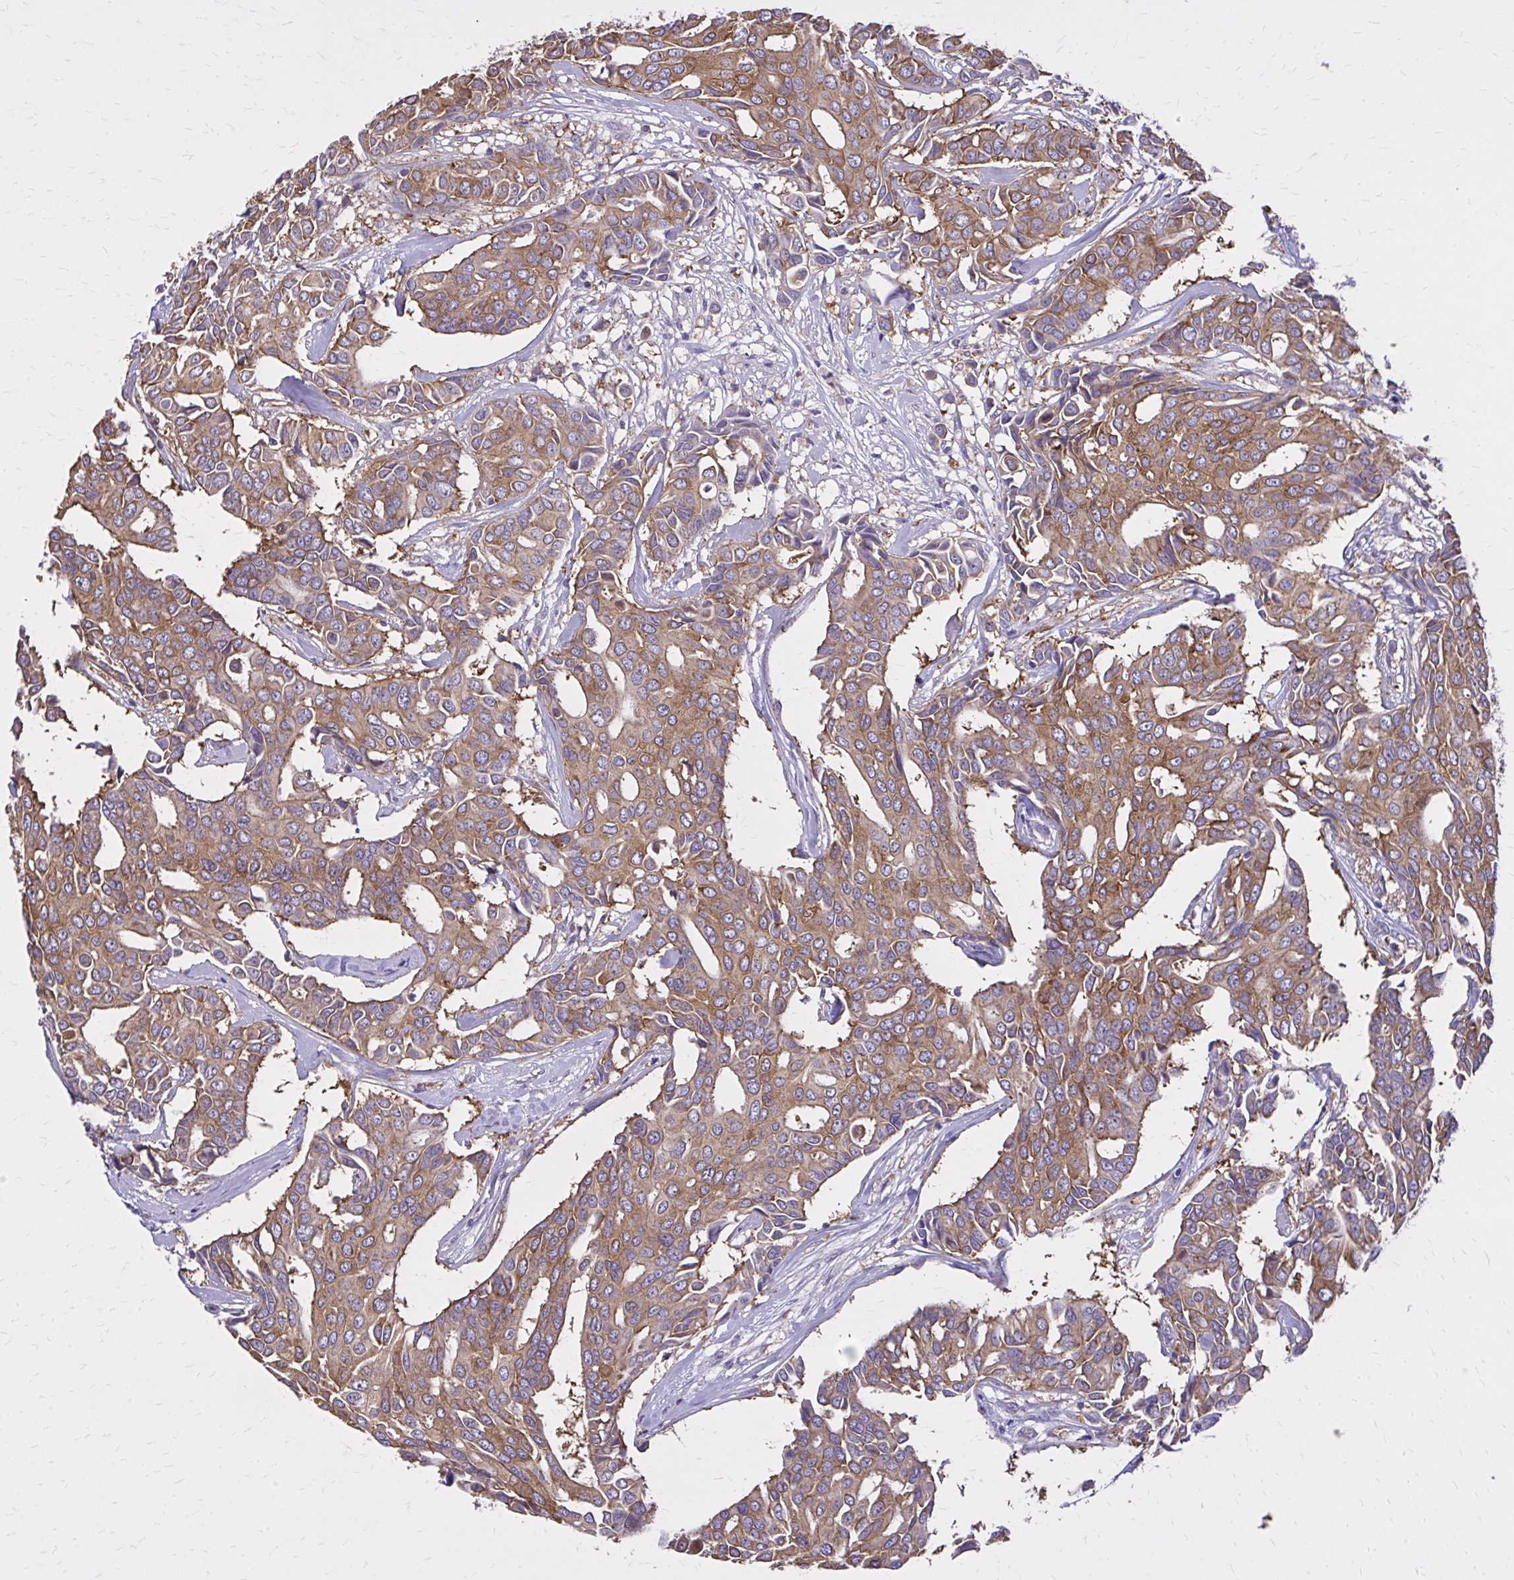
{"staining": {"intensity": "moderate", "quantity": ">75%", "location": "cytoplasmic/membranous"}, "tissue": "breast cancer", "cell_type": "Tumor cells", "image_type": "cancer", "snomed": [{"axis": "morphology", "description": "Duct carcinoma"}, {"axis": "topography", "description": "Breast"}], "caption": "High-magnification brightfield microscopy of breast cancer (infiltrating ductal carcinoma) stained with DAB (brown) and counterstained with hematoxylin (blue). tumor cells exhibit moderate cytoplasmic/membranous positivity is appreciated in about>75% of cells. The staining was performed using DAB (3,3'-diaminobenzidine), with brown indicating positive protein expression. Nuclei are stained blue with hematoxylin.", "gene": "EPB41L1", "patient": {"sex": "female", "age": 54}}